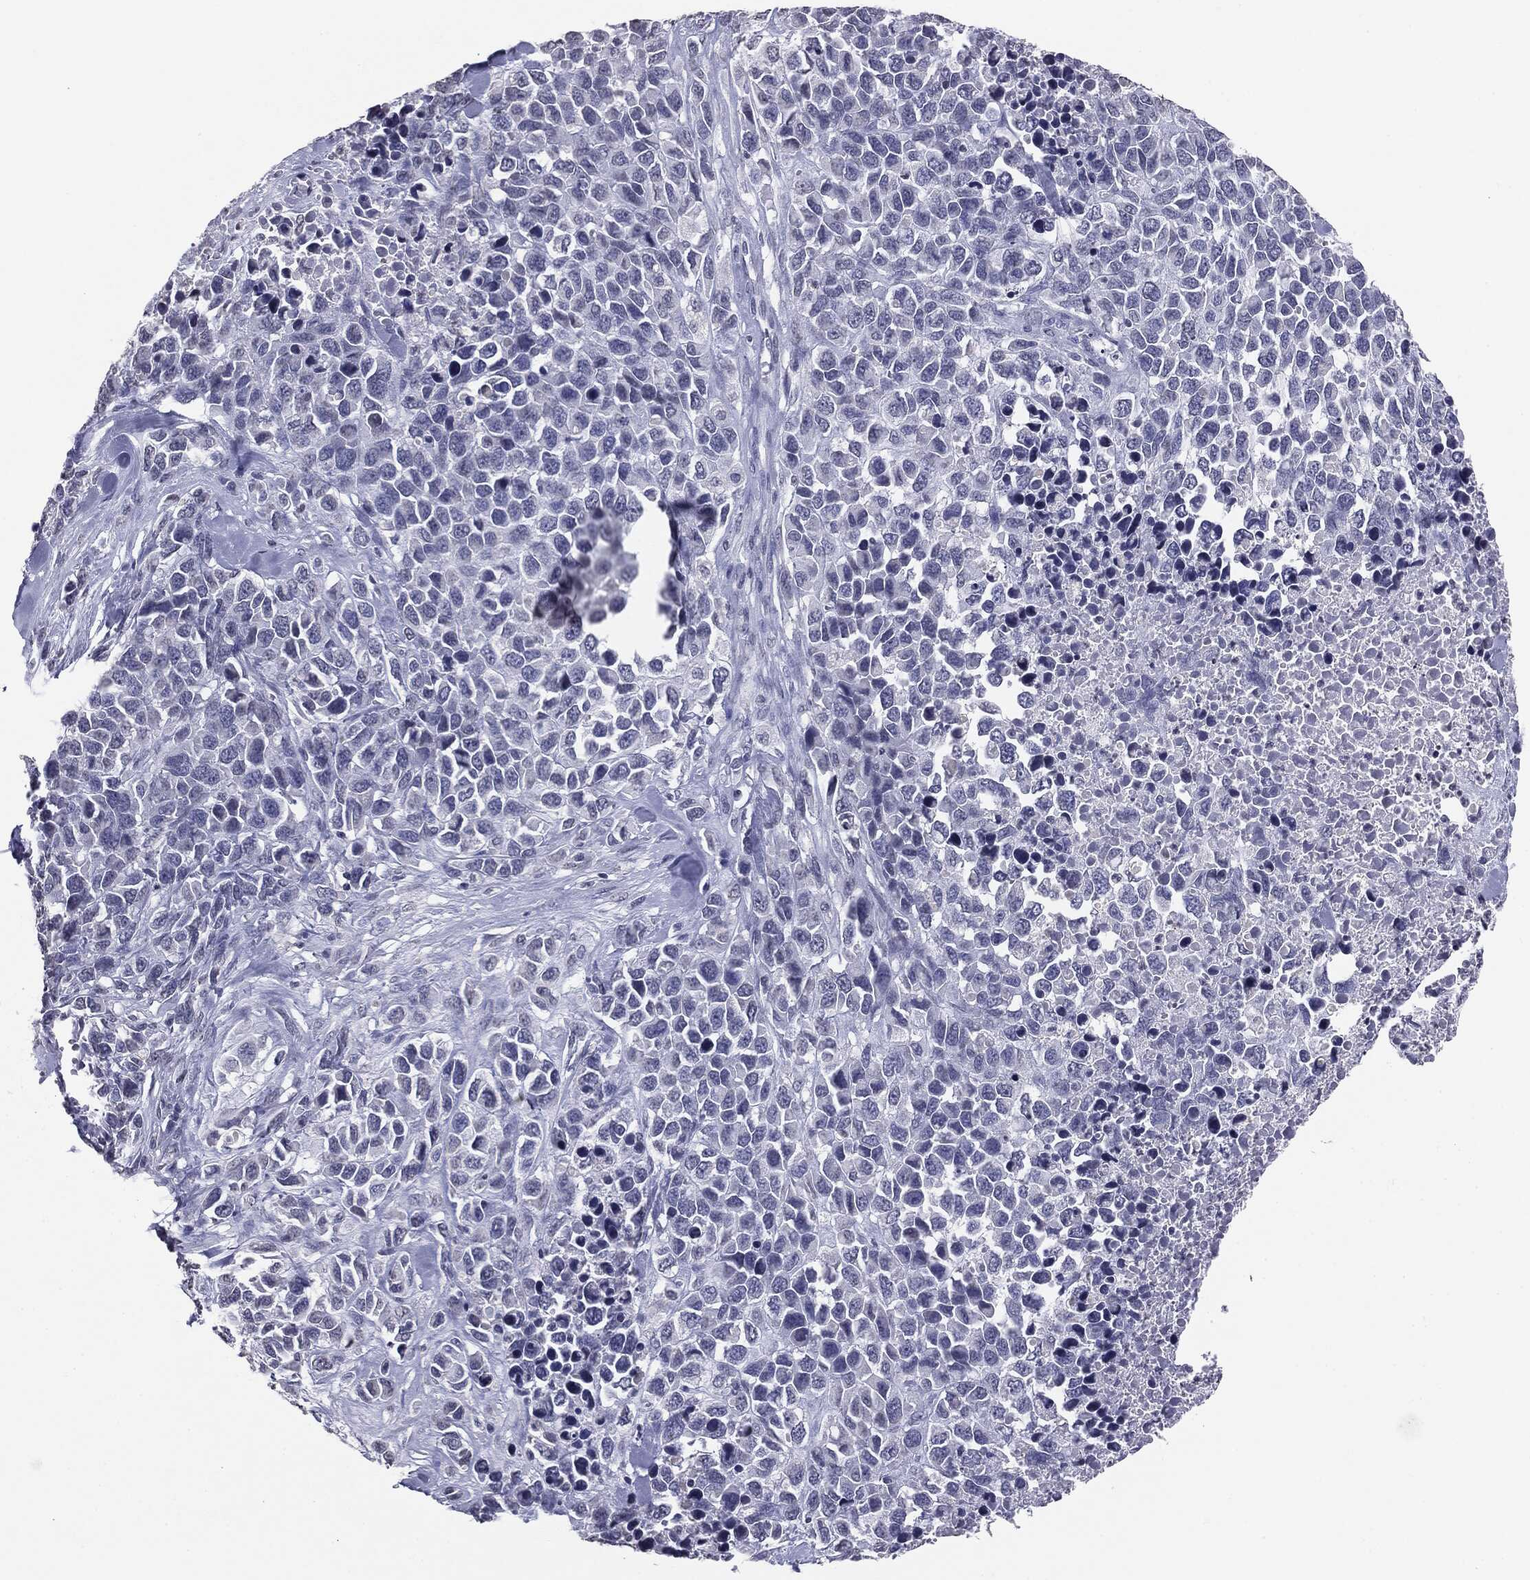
{"staining": {"intensity": "negative", "quantity": "none", "location": "none"}, "tissue": "melanoma", "cell_type": "Tumor cells", "image_type": "cancer", "snomed": [{"axis": "morphology", "description": "Malignant melanoma, Metastatic site"}, {"axis": "topography", "description": "Skin"}], "caption": "This is a micrograph of IHC staining of melanoma, which shows no expression in tumor cells.", "gene": "SERPINB4", "patient": {"sex": "male", "age": 84}}